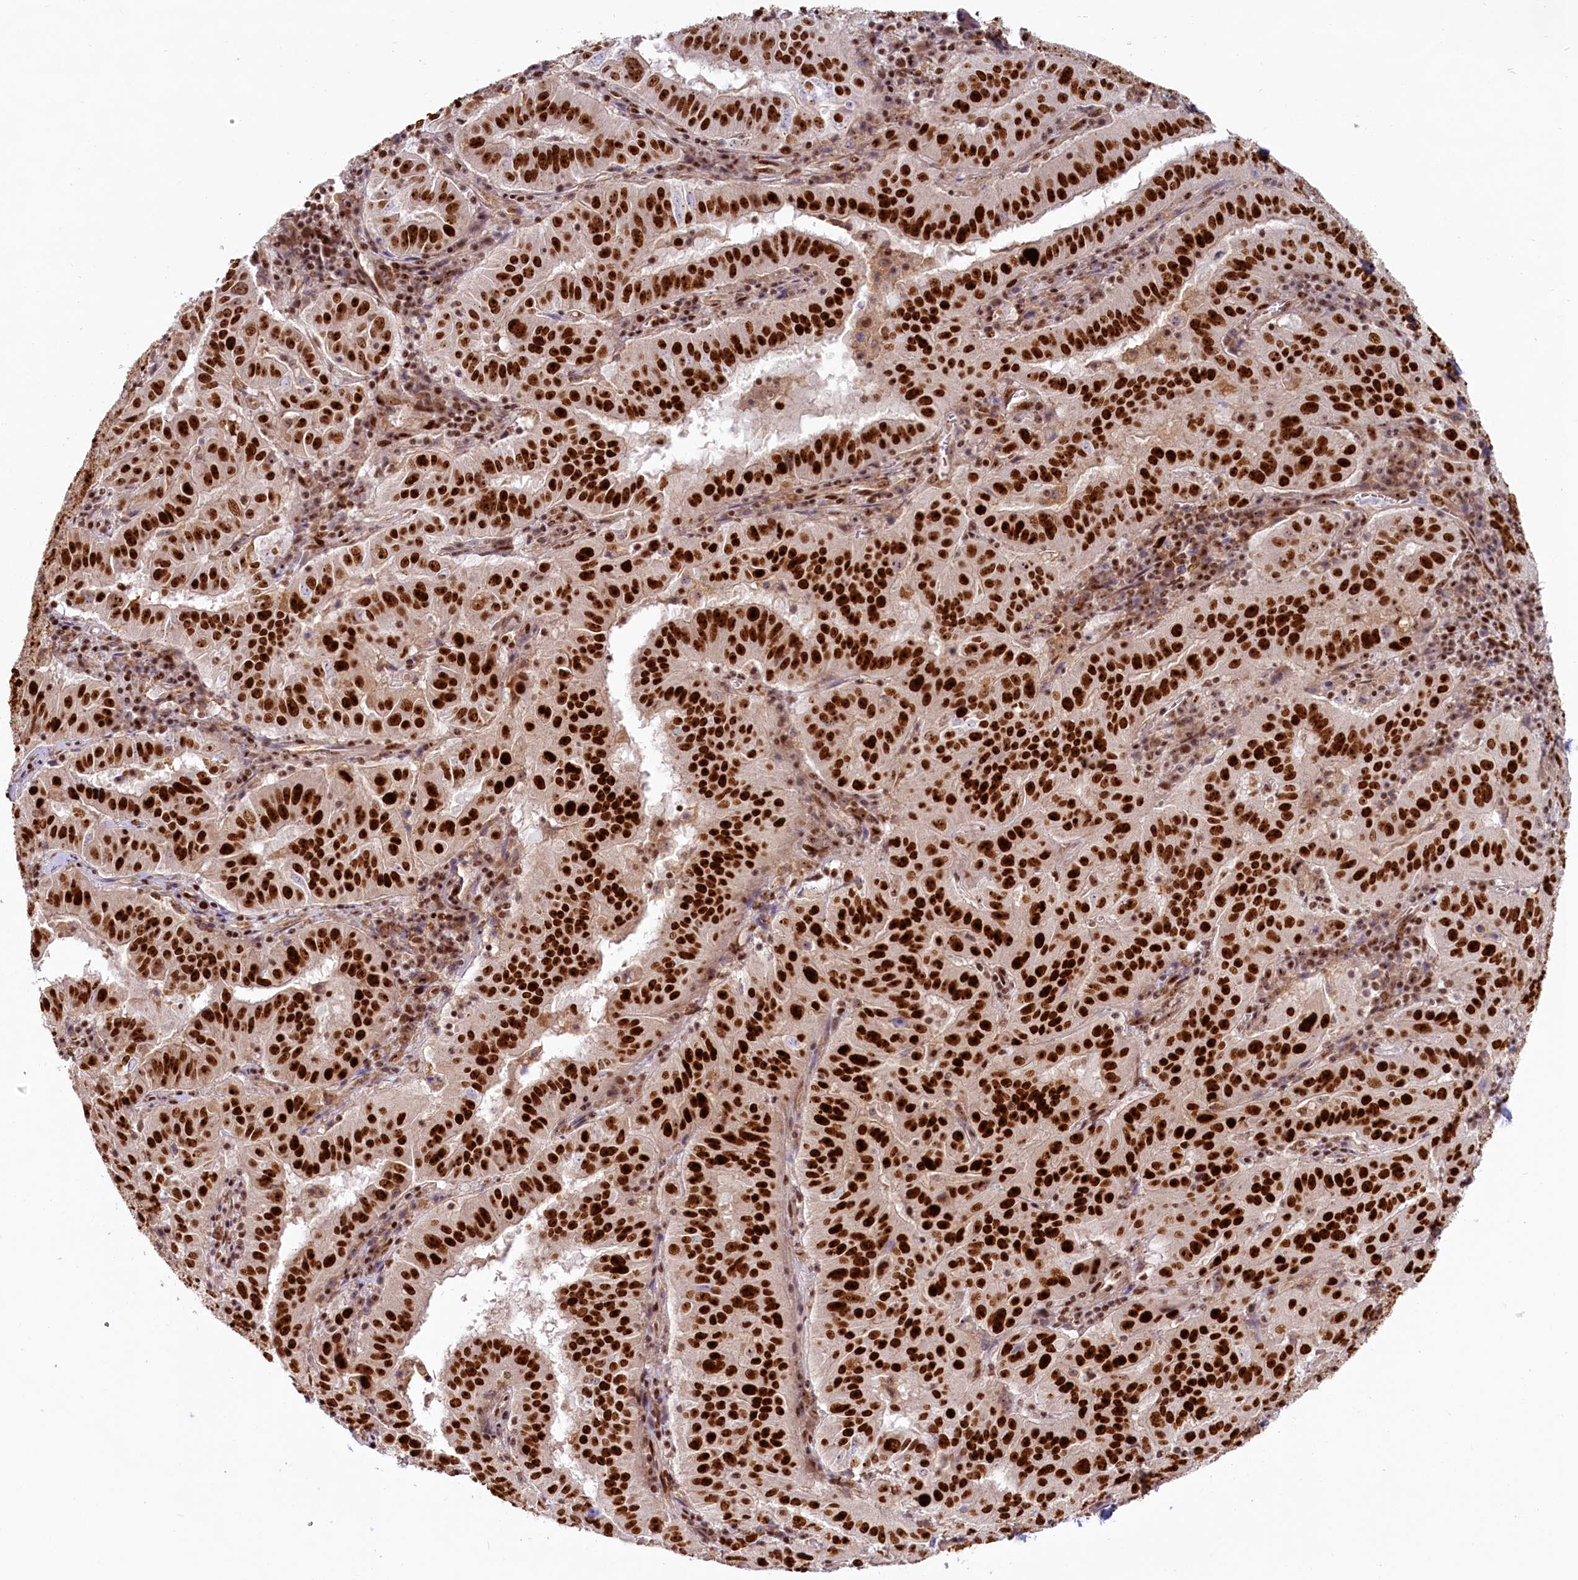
{"staining": {"intensity": "strong", "quantity": ">75%", "location": "nuclear"}, "tissue": "pancreatic cancer", "cell_type": "Tumor cells", "image_type": "cancer", "snomed": [{"axis": "morphology", "description": "Adenocarcinoma, NOS"}, {"axis": "topography", "description": "Pancreas"}], "caption": "A brown stain highlights strong nuclear expression of a protein in human pancreatic cancer (adenocarcinoma) tumor cells.", "gene": "TCOF1", "patient": {"sex": "male", "age": 63}}